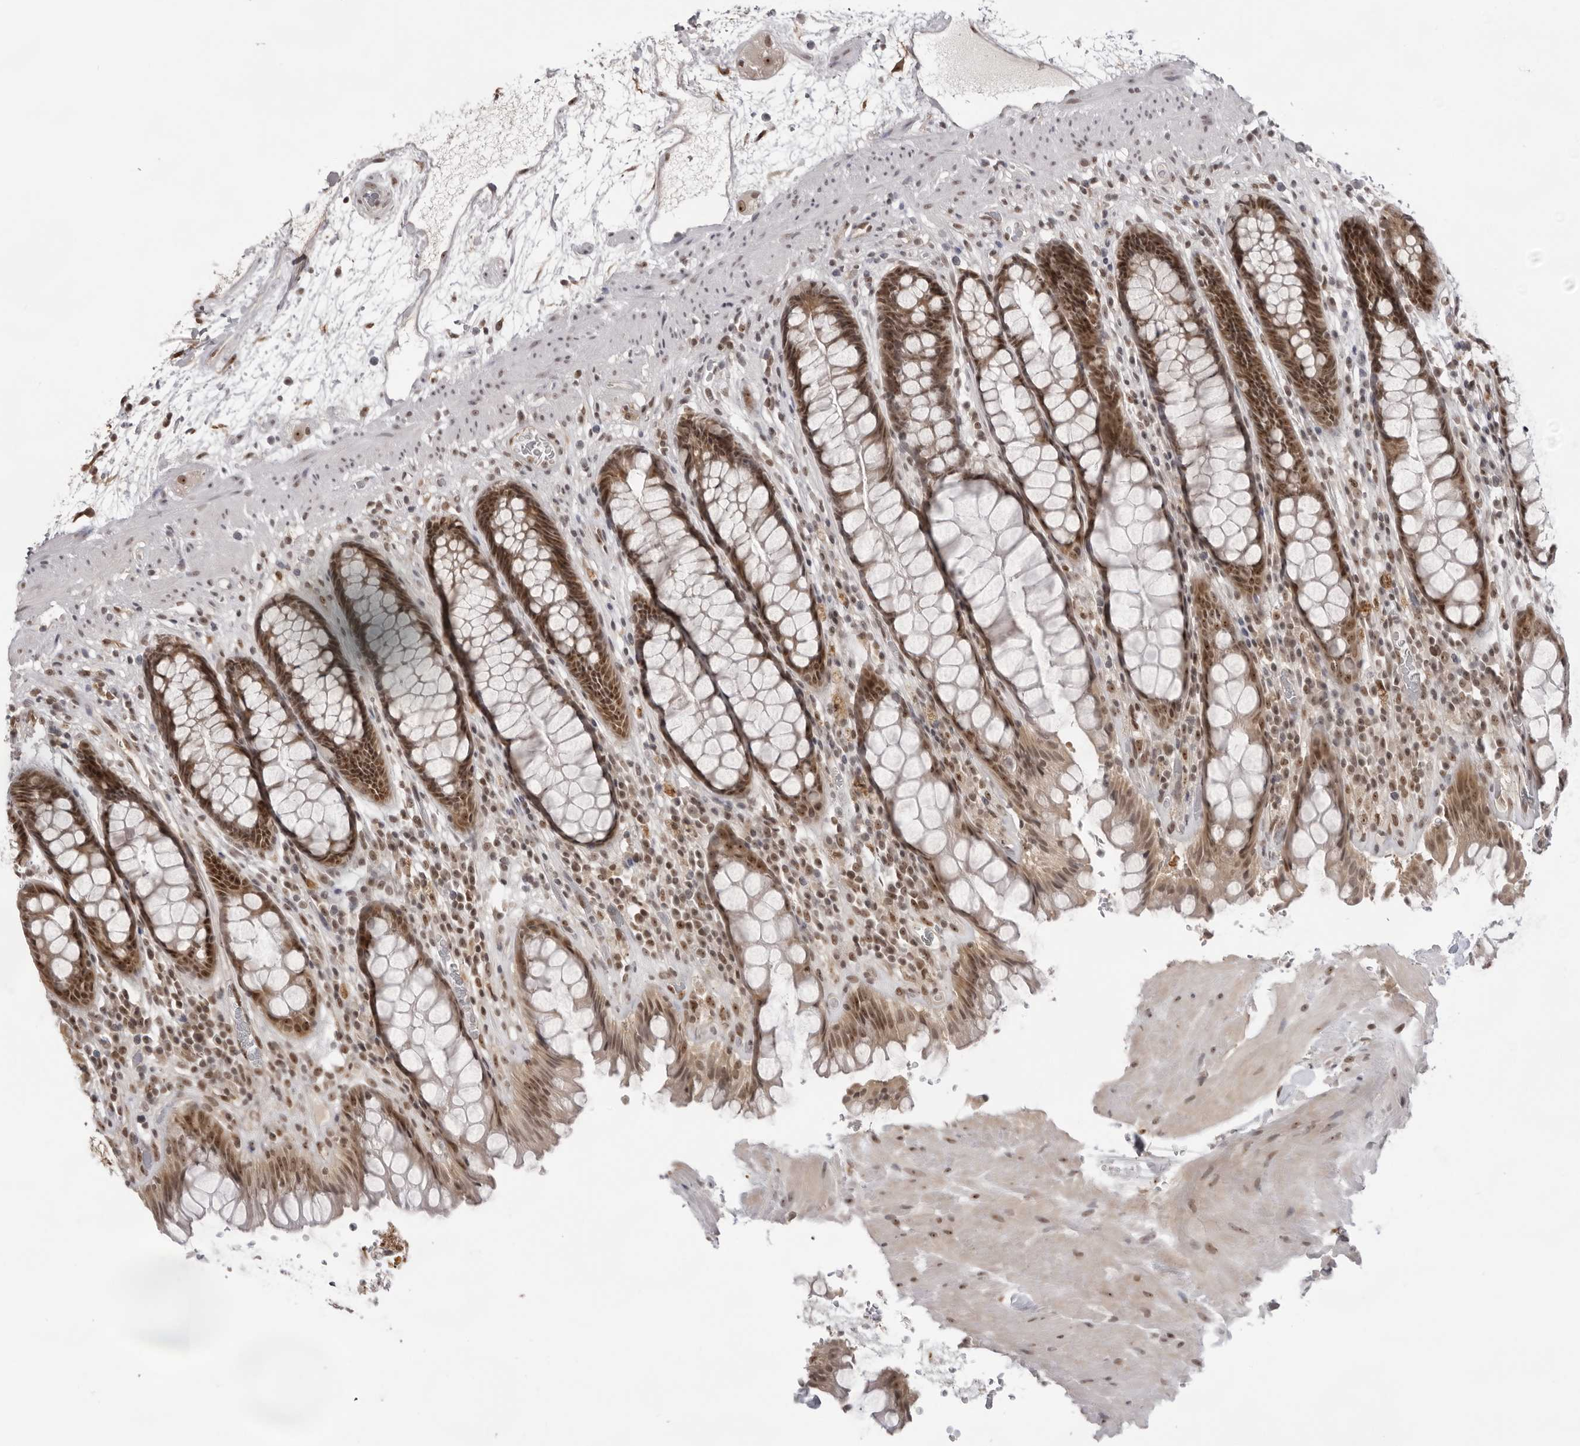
{"staining": {"intensity": "moderate", "quantity": ">75%", "location": "cytoplasmic/membranous,nuclear"}, "tissue": "rectum", "cell_type": "Glandular cells", "image_type": "normal", "snomed": [{"axis": "morphology", "description": "Normal tissue, NOS"}, {"axis": "topography", "description": "Rectum"}], "caption": "This photomicrograph reveals benign rectum stained with IHC to label a protein in brown. The cytoplasmic/membranous,nuclear of glandular cells show moderate positivity for the protein. Nuclei are counter-stained blue.", "gene": "EXOSC10", "patient": {"sex": "male", "age": 64}}